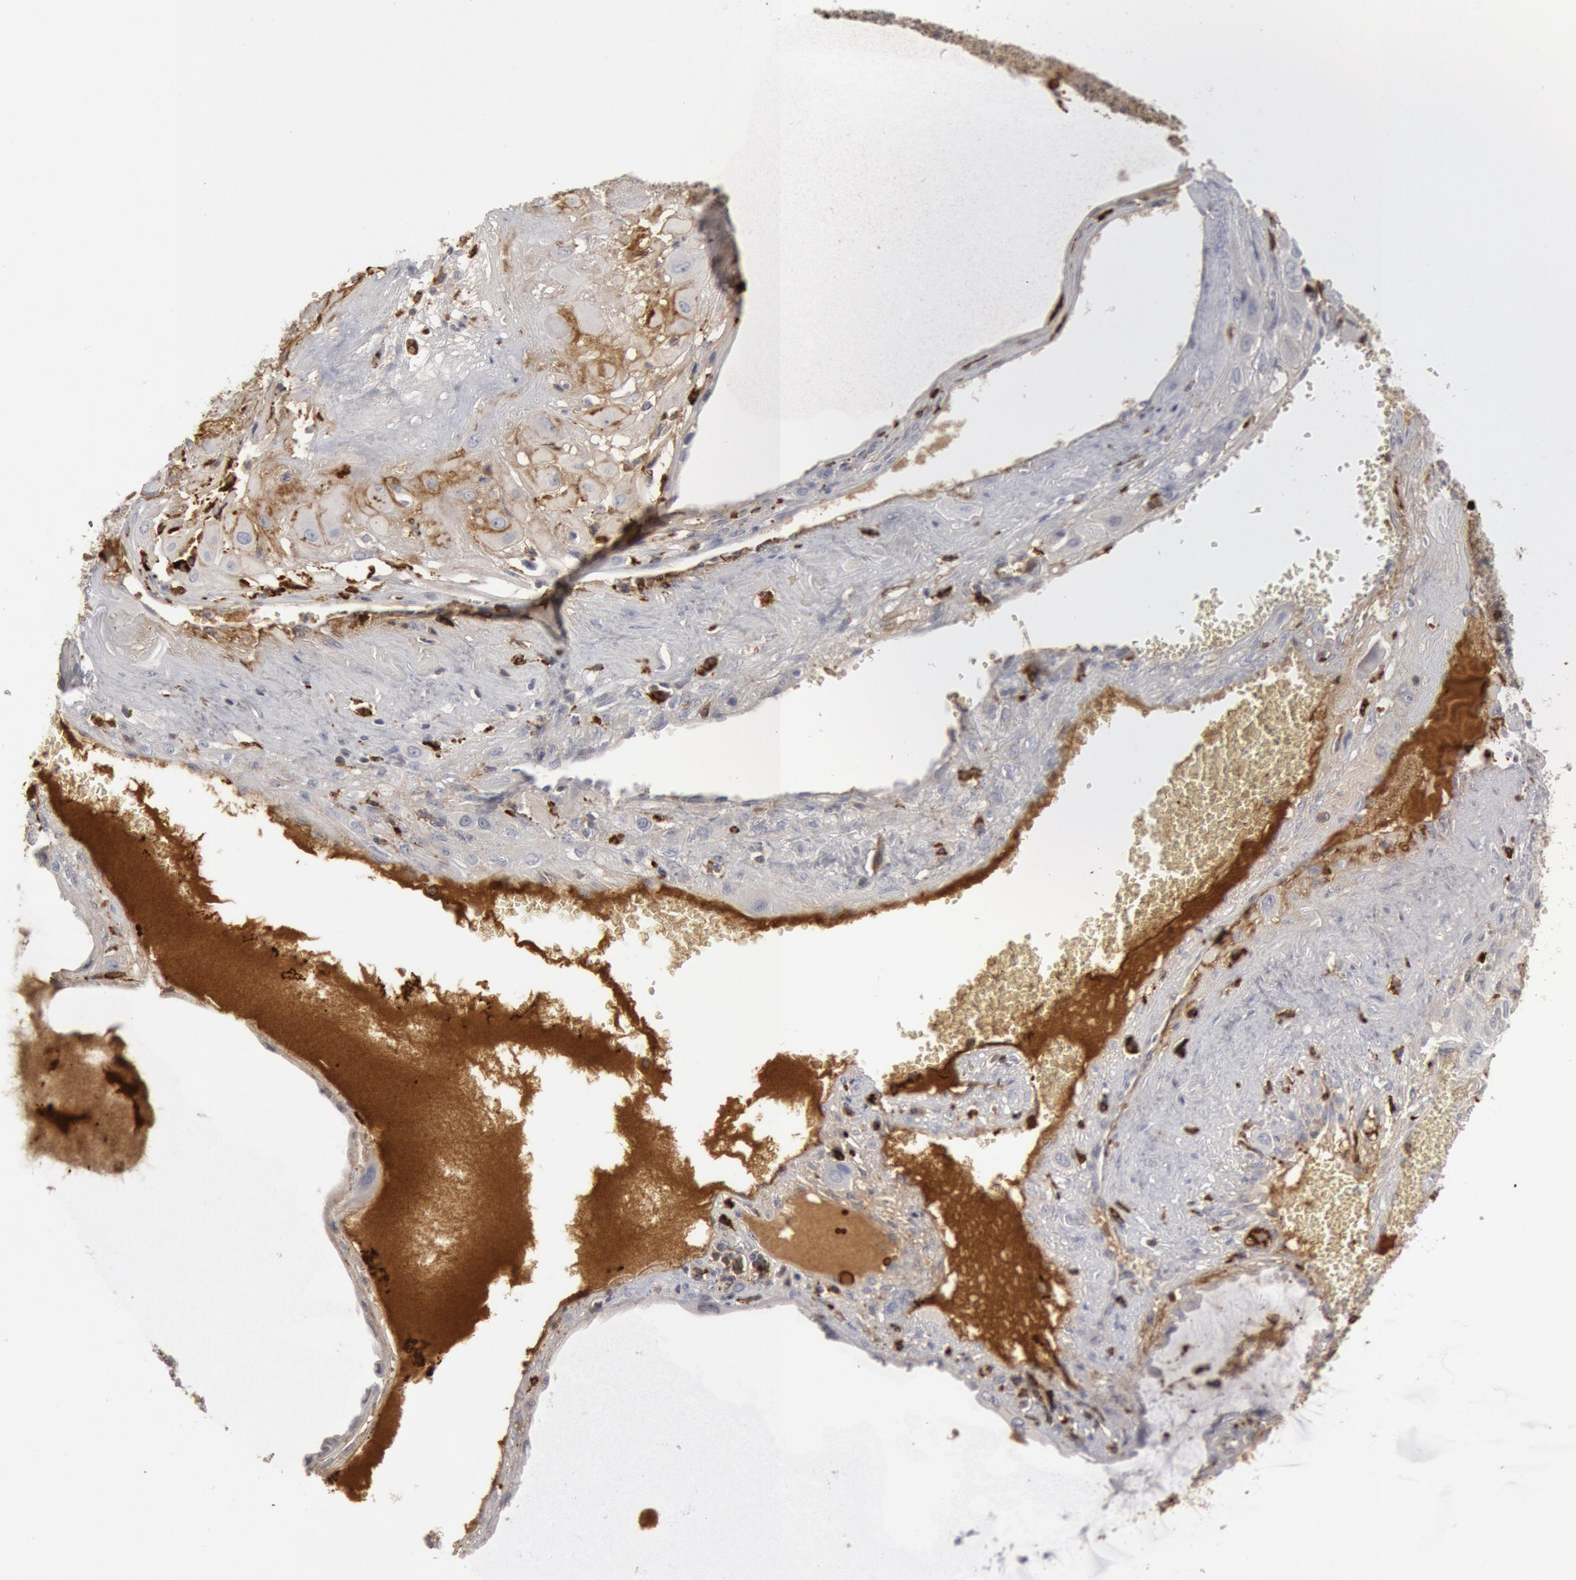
{"staining": {"intensity": "moderate", "quantity": "<25%", "location": "cytoplasmic/membranous"}, "tissue": "cervical cancer", "cell_type": "Tumor cells", "image_type": "cancer", "snomed": [{"axis": "morphology", "description": "Squamous cell carcinoma, NOS"}, {"axis": "topography", "description": "Cervix"}], "caption": "IHC image of neoplastic tissue: cervical cancer stained using immunohistochemistry (IHC) reveals low levels of moderate protein expression localized specifically in the cytoplasmic/membranous of tumor cells, appearing as a cytoplasmic/membranous brown color.", "gene": "C1QC", "patient": {"sex": "female", "age": 34}}